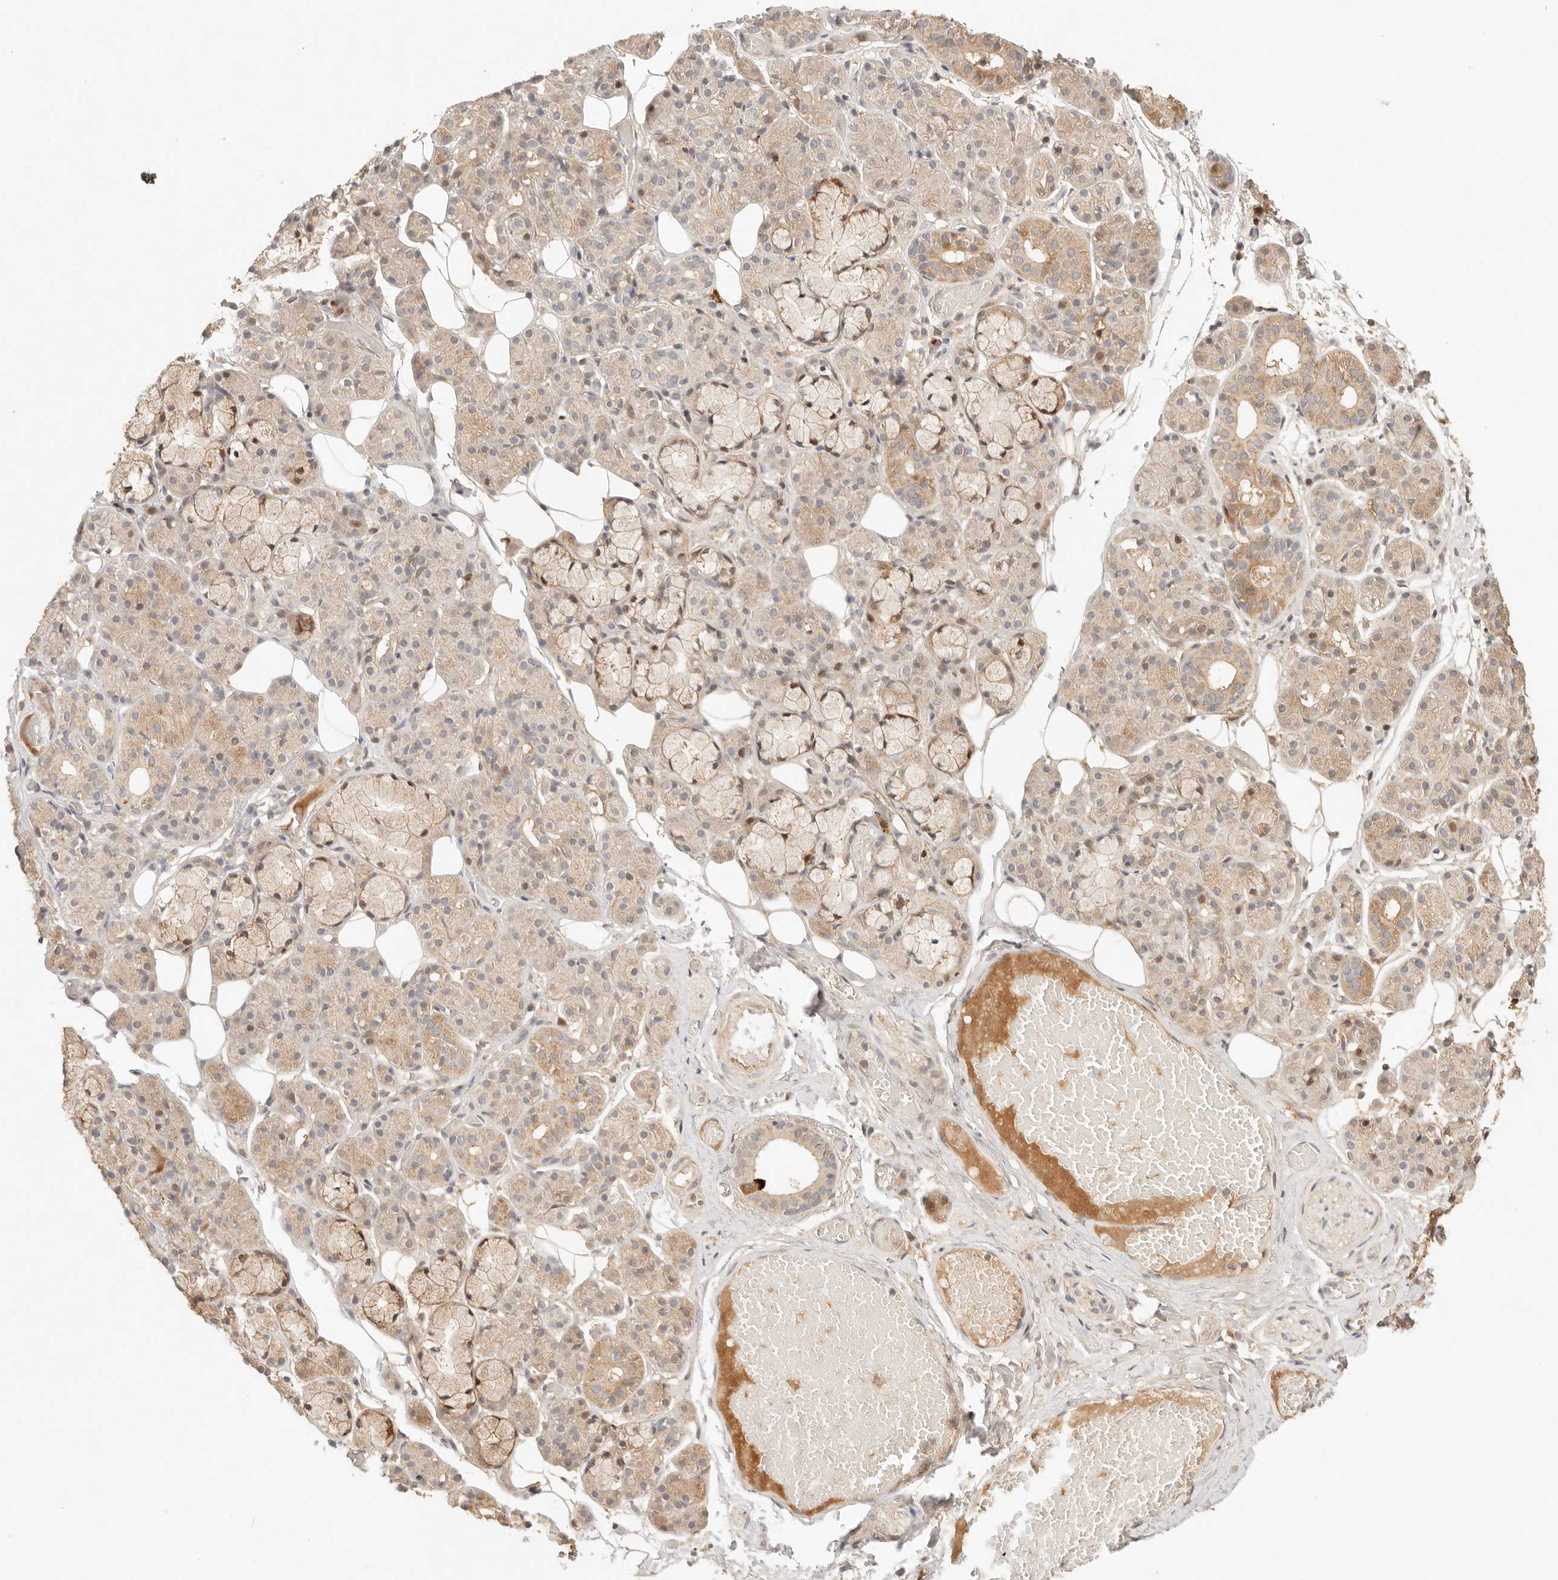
{"staining": {"intensity": "moderate", "quantity": "<25%", "location": "cytoplasmic/membranous"}, "tissue": "salivary gland", "cell_type": "Glandular cells", "image_type": "normal", "snomed": [{"axis": "morphology", "description": "Normal tissue, NOS"}, {"axis": "topography", "description": "Salivary gland"}], "caption": "Immunohistochemistry (IHC) (DAB) staining of unremarkable human salivary gland displays moderate cytoplasmic/membranous protein staining in about <25% of glandular cells. (DAB IHC with brightfield microscopy, high magnification).", "gene": "PHLDA3", "patient": {"sex": "male", "age": 63}}